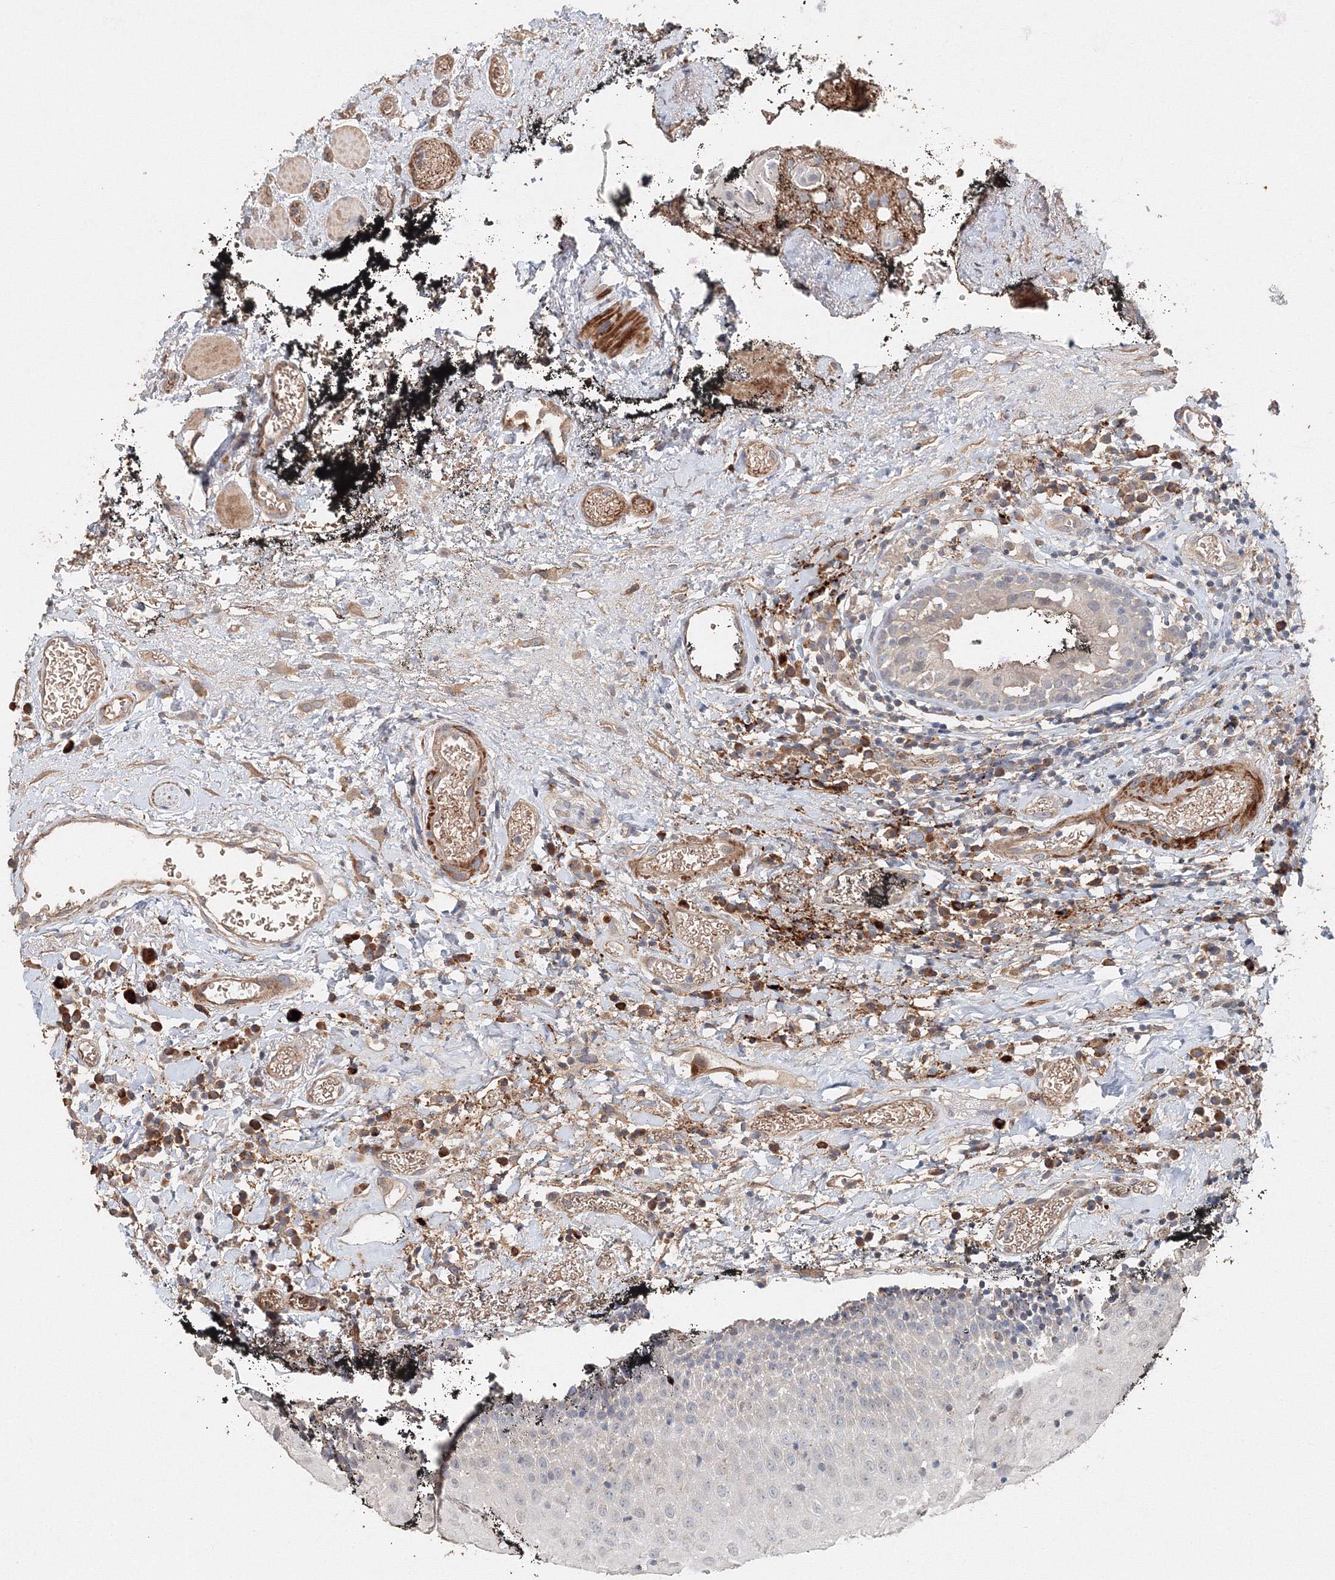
{"staining": {"intensity": "negative", "quantity": "none", "location": "none"}, "tissue": "oral mucosa", "cell_type": "Squamous epithelial cells", "image_type": "normal", "snomed": [{"axis": "morphology", "description": "Normal tissue, NOS"}, {"axis": "topography", "description": "Oral tissue"}], "caption": "A histopathology image of oral mucosa stained for a protein reveals no brown staining in squamous epithelial cells.", "gene": "NALF2", "patient": {"sex": "male", "age": 74}}